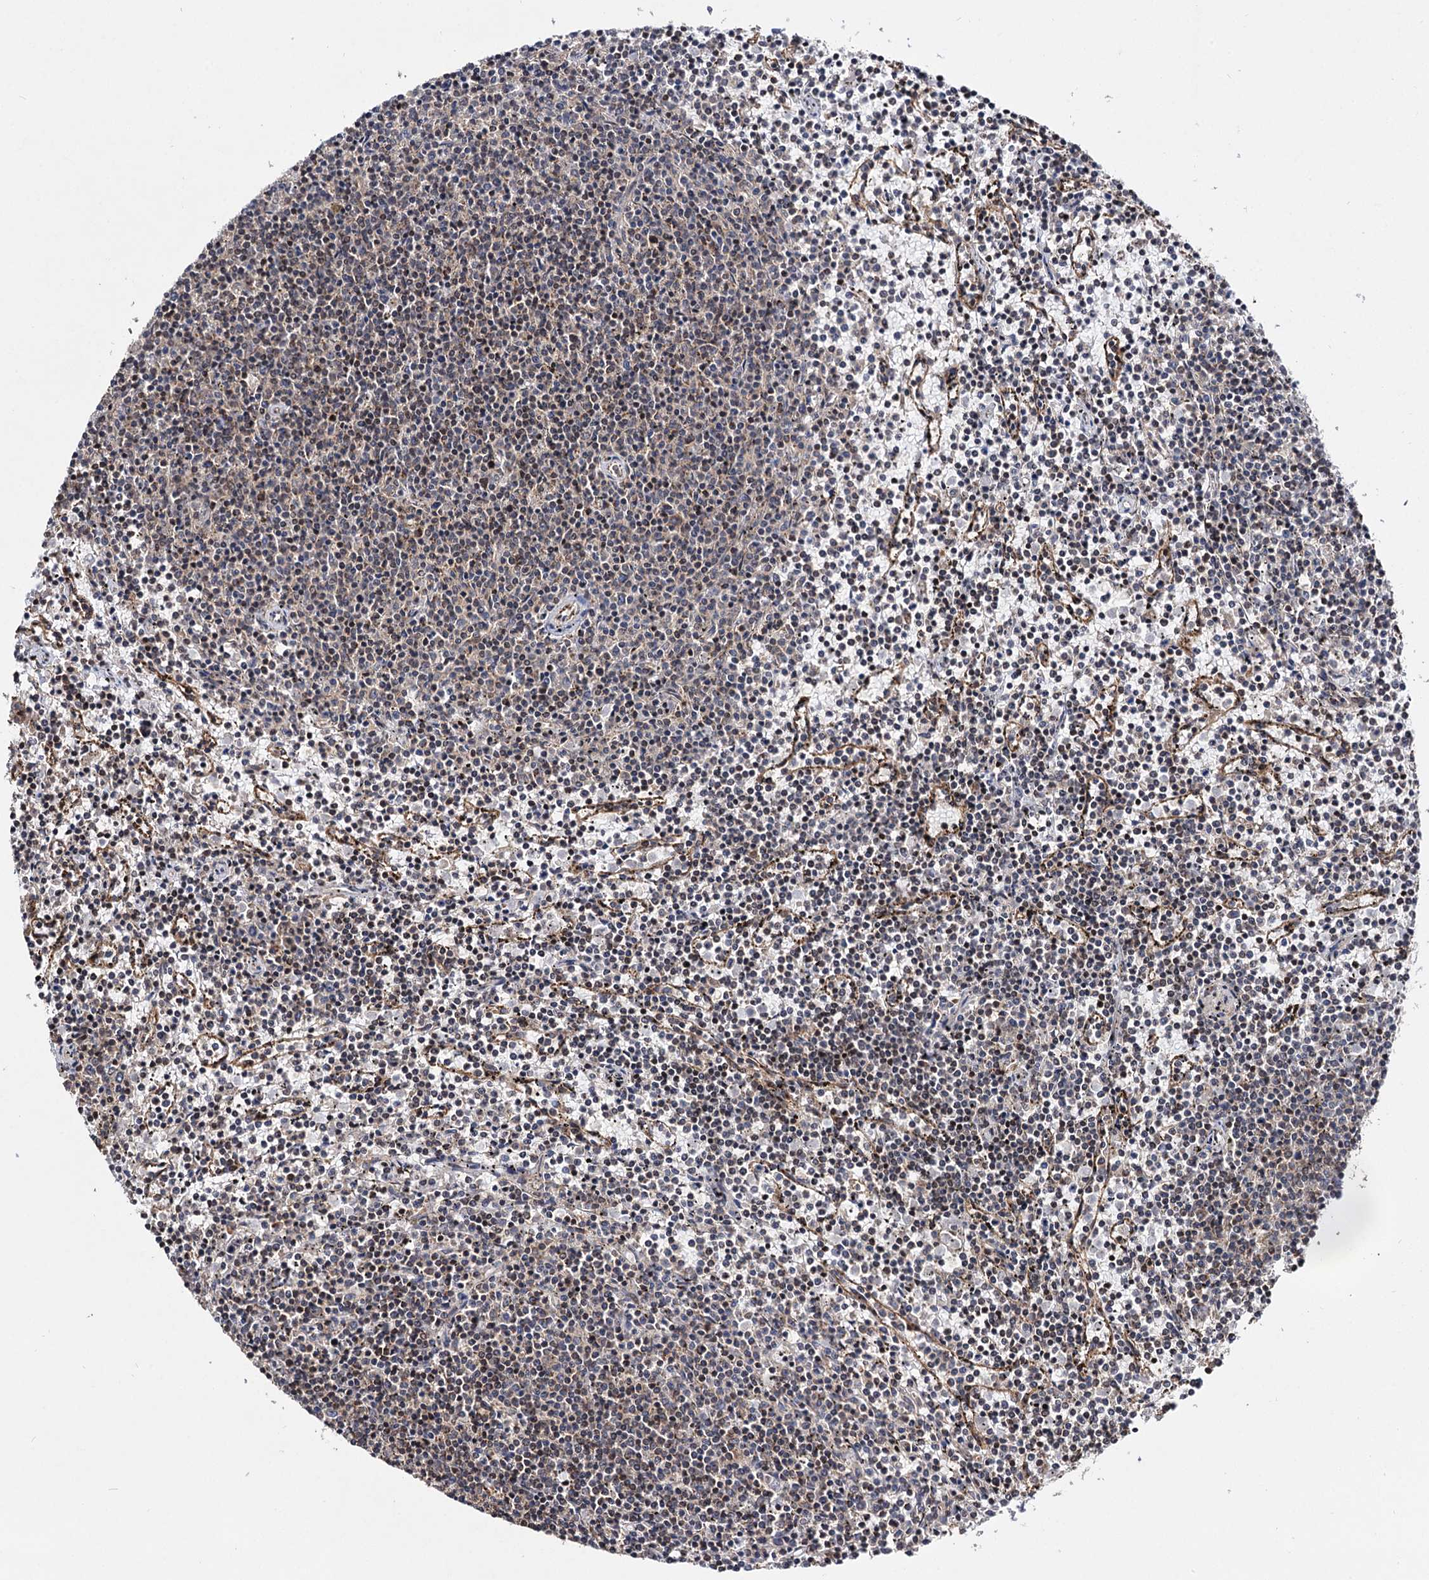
{"staining": {"intensity": "weak", "quantity": "25%-75%", "location": "cytoplasmic/membranous"}, "tissue": "lymphoma", "cell_type": "Tumor cells", "image_type": "cancer", "snomed": [{"axis": "morphology", "description": "Malignant lymphoma, non-Hodgkin's type, Low grade"}, {"axis": "topography", "description": "Spleen"}], "caption": "Human lymphoma stained with a brown dye displays weak cytoplasmic/membranous positive positivity in about 25%-75% of tumor cells.", "gene": "CEP76", "patient": {"sex": "female", "age": 50}}